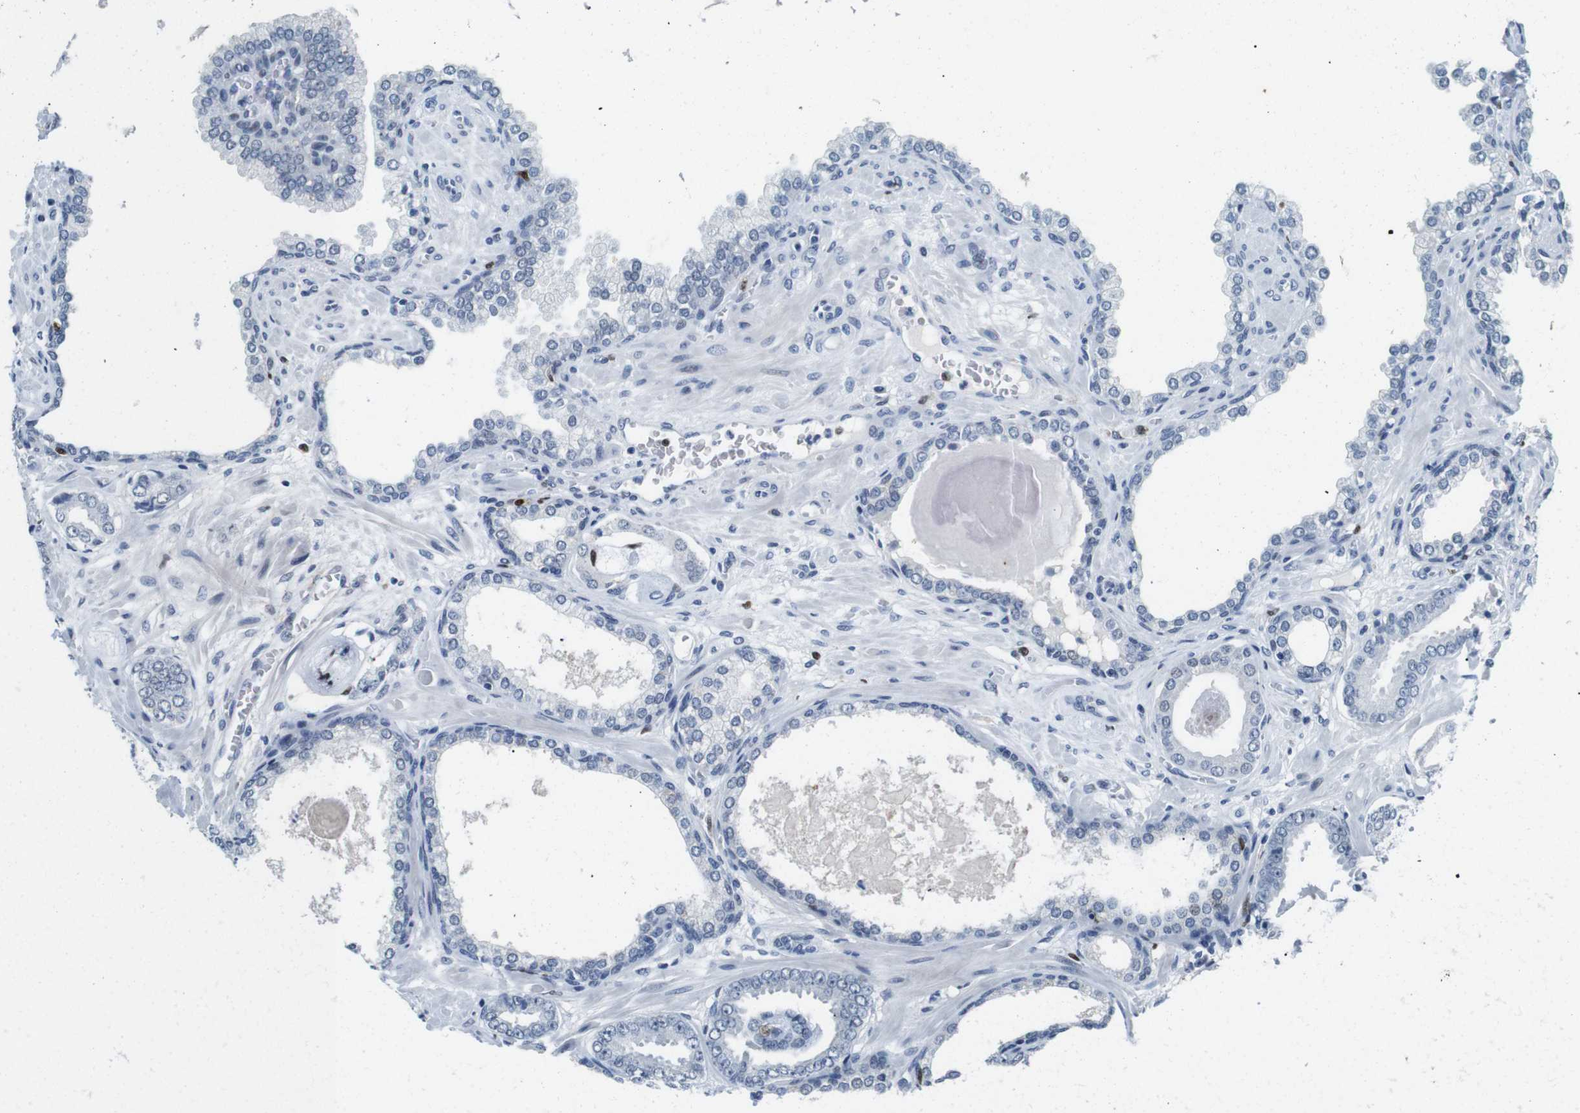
{"staining": {"intensity": "negative", "quantity": "none", "location": "none"}, "tissue": "prostate cancer", "cell_type": "Tumor cells", "image_type": "cancer", "snomed": [{"axis": "morphology", "description": "Adenocarcinoma, Low grade"}, {"axis": "topography", "description": "Prostate"}], "caption": "Tumor cells show no significant positivity in prostate cancer (low-grade adenocarcinoma).", "gene": "IRF8", "patient": {"sex": "male", "age": 53}}